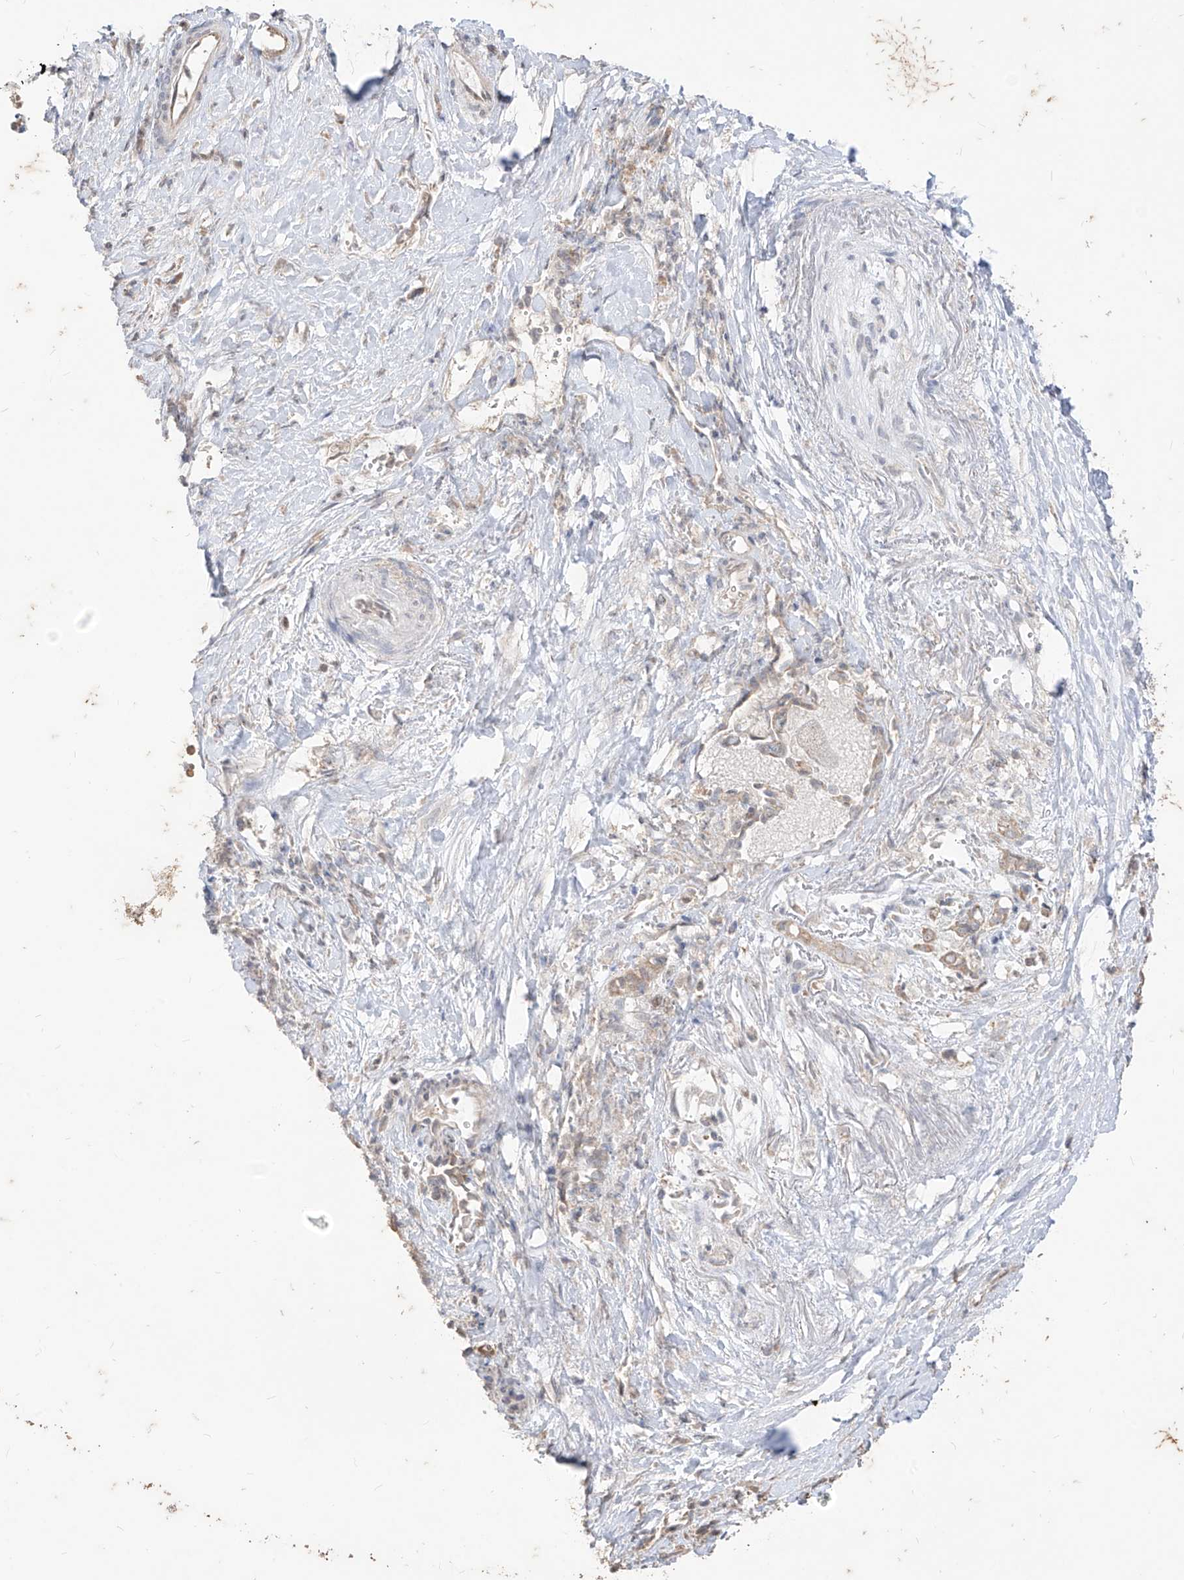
{"staining": {"intensity": "weak", "quantity": "25%-75%", "location": "cytoplasmic/membranous"}, "tissue": "liver cancer", "cell_type": "Tumor cells", "image_type": "cancer", "snomed": [{"axis": "morphology", "description": "Cholangiocarcinoma"}, {"axis": "topography", "description": "Liver"}], "caption": "Human liver cancer (cholangiocarcinoma) stained with a brown dye demonstrates weak cytoplasmic/membranous positive expression in approximately 25%-75% of tumor cells.", "gene": "MTUS2", "patient": {"sex": "female", "age": 75}}